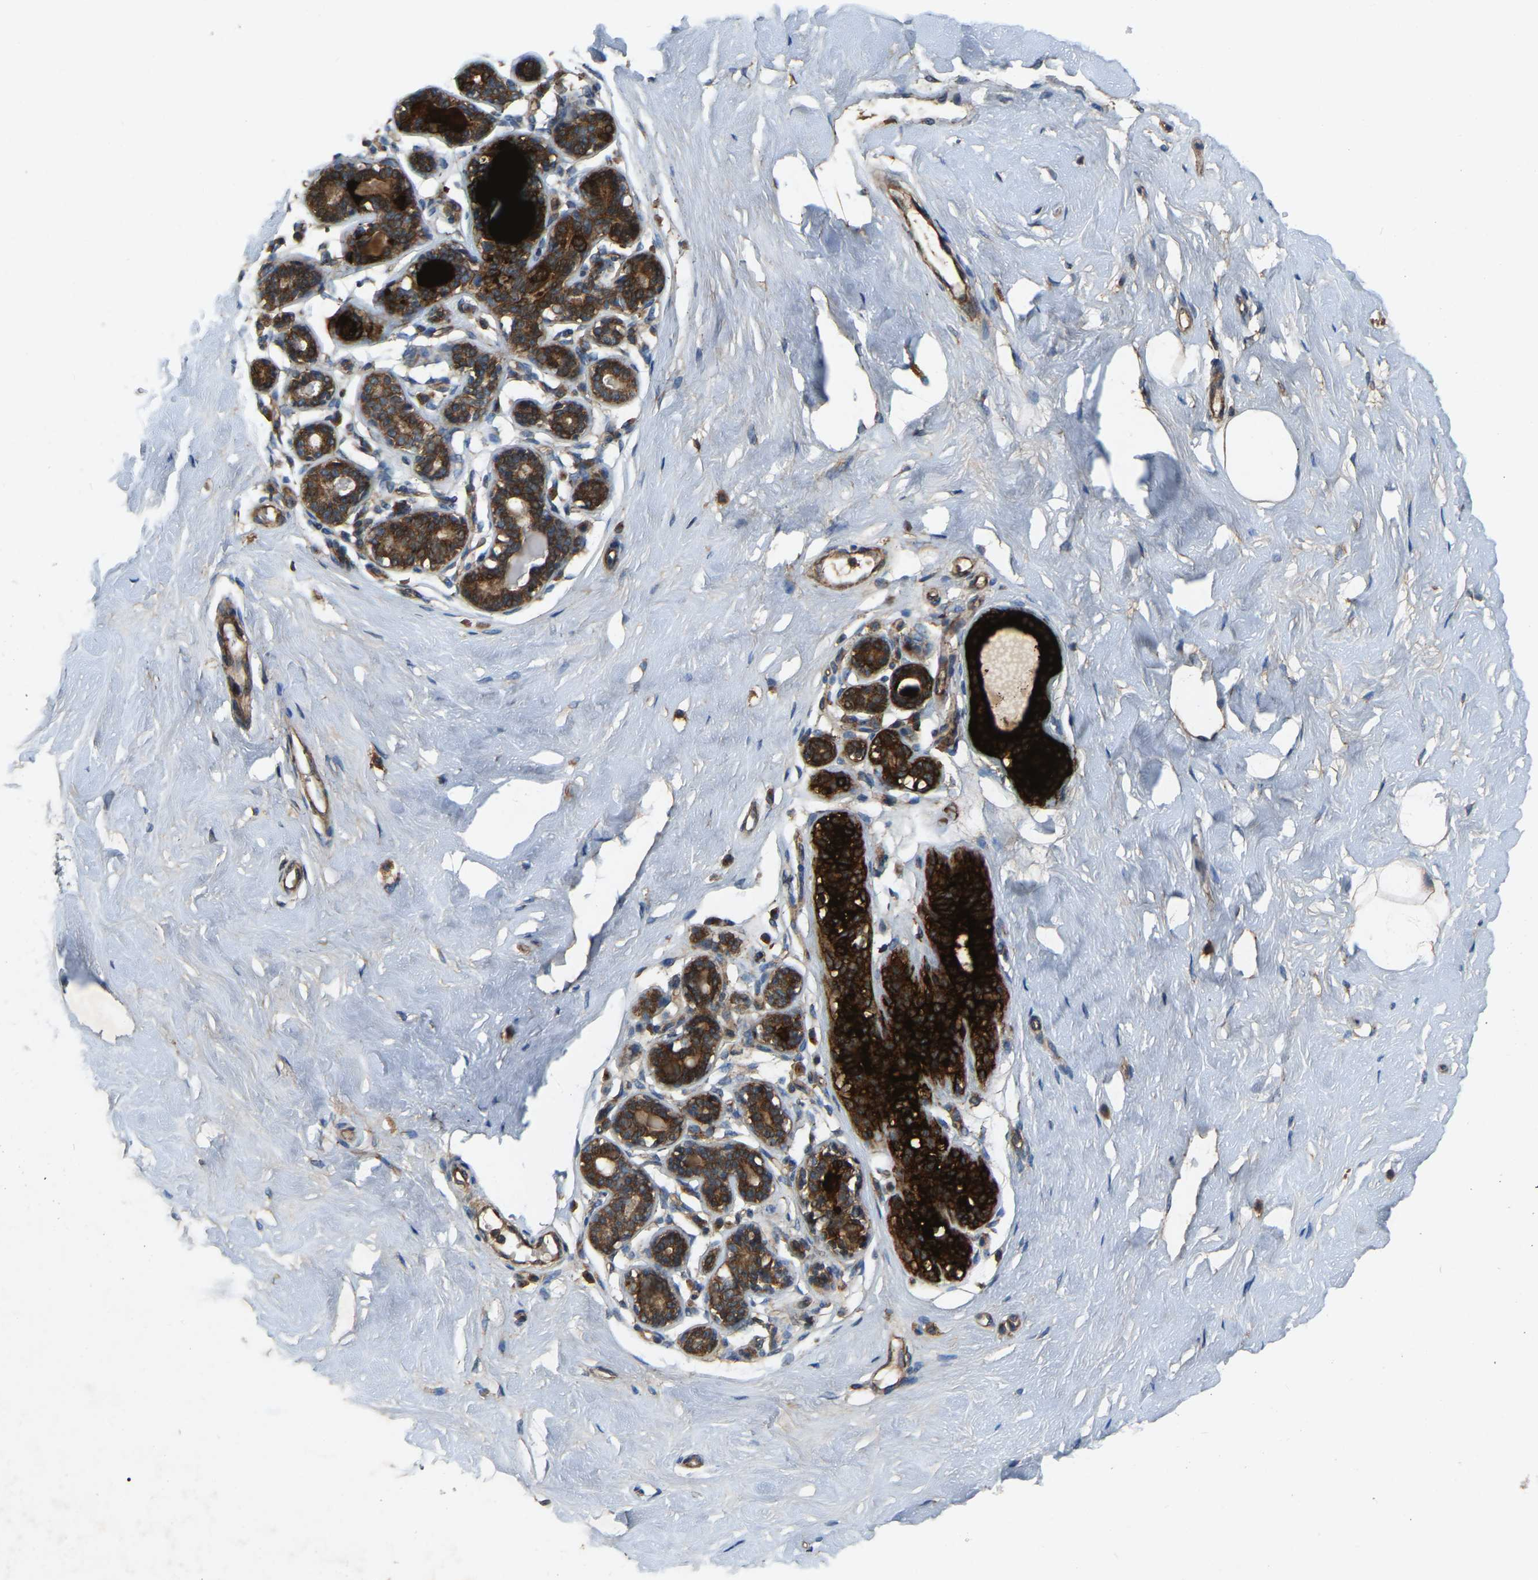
{"staining": {"intensity": "moderate", "quantity": ">75%", "location": "cytoplasmic/membranous"}, "tissue": "breast", "cell_type": "Adipocytes", "image_type": "normal", "snomed": [{"axis": "morphology", "description": "Normal tissue, NOS"}, {"axis": "topography", "description": "Breast"}], "caption": "Protein staining demonstrates moderate cytoplasmic/membranous positivity in about >75% of adipocytes in unremarkable breast.", "gene": "SAMD9L", "patient": {"sex": "female", "age": 23}}